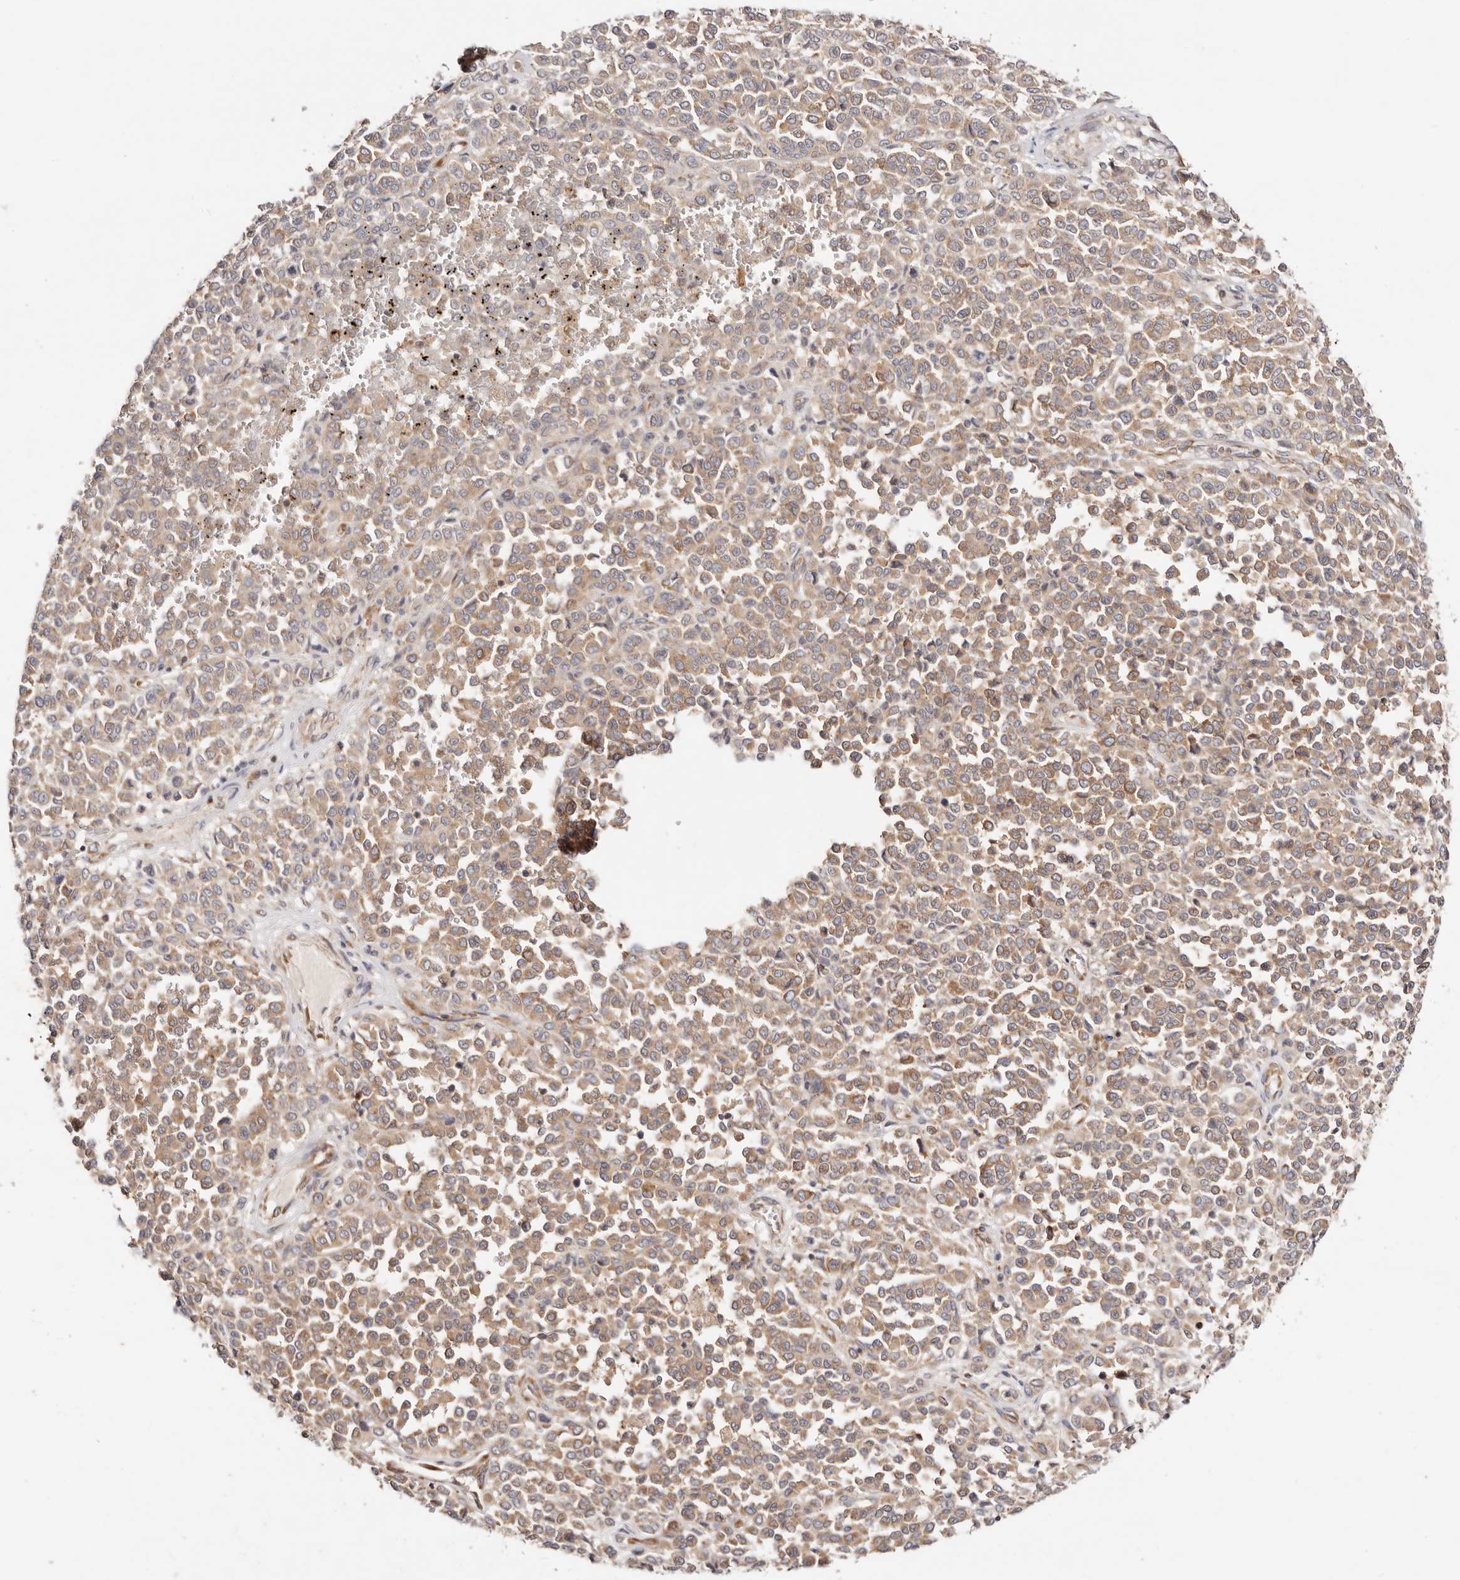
{"staining": {"intensity": "moderate", "quantity": ">75%", "location": "cytoplasmic/membranous"}, "tissue": "melanoma", "cell_type": "Tumor cells", "image_type": "cancer", "snomed": [{"axis": "morphology", "description": "Malignant melanoma, Metastatic site"}, {"axis": "topography", "description": "Pancreas"}], "caption": "Malignant melanoma (metastatic site) stained for a protein demonstrates moderate cytoplasmic/membranous positivity in tumor cells.", "gene": "GNA13", "patient": {"sex": "female", "age": 30}}